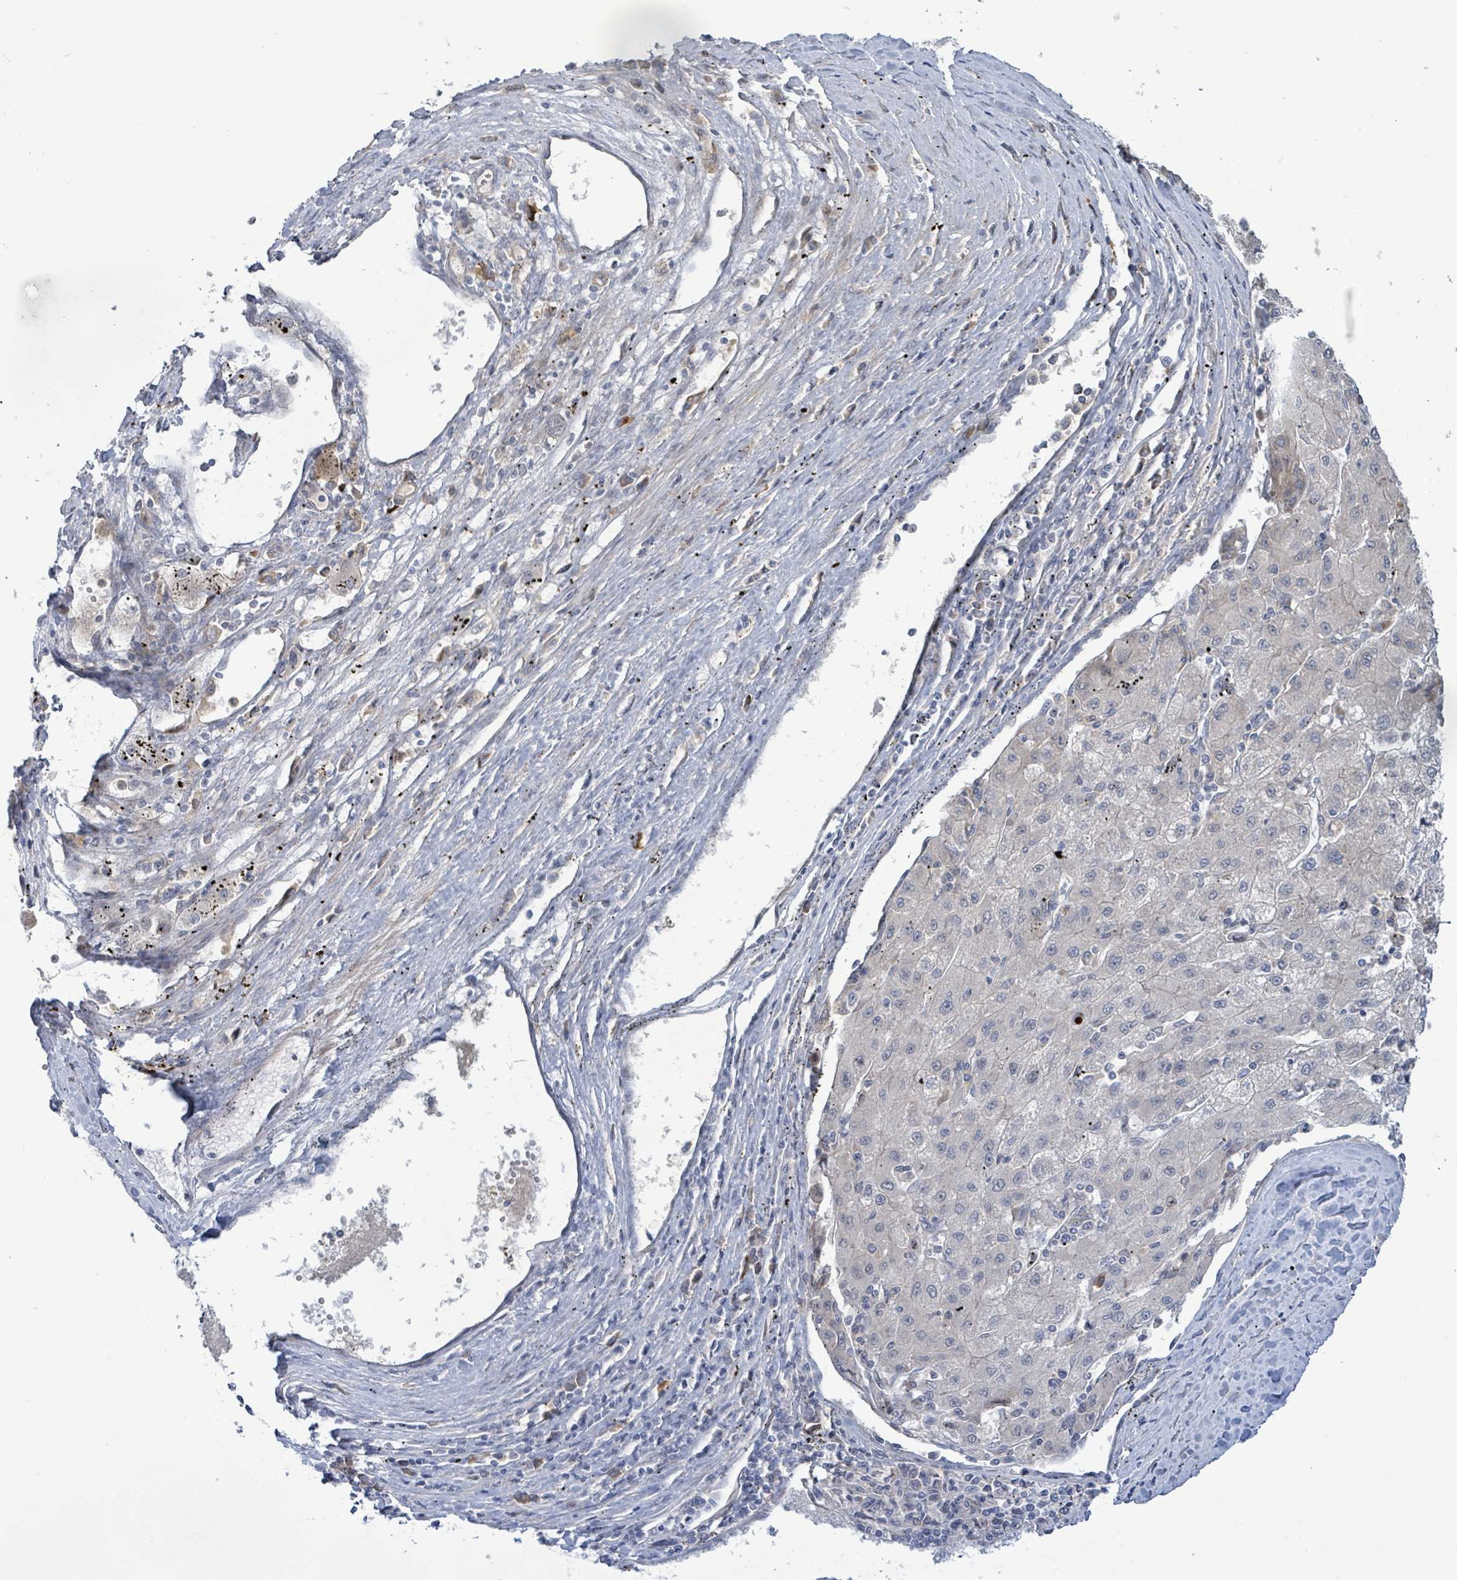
{"staining": {"intensity": "negative", "quantity": "none", "location": "none"}, "tissue": "liver cancer", "cell_type": "Tumor cells", "image_type": "cancer", "snomed": [{"axis": "morphology", "description": "Carcinoma, Hepatocellular, NOS"}, {"axis": "topography", "description": "Liver"}], "caption": "Tumor cells show no significant positivity in hepatocellular carcinoma (liver). (DAB (3,3'-diaminobenzidine) immunohistochemistry visualized using brightfield microscopy, high magnification).", "gene": "SLIT3", "patient": {"sex": "male", "age": 72}}